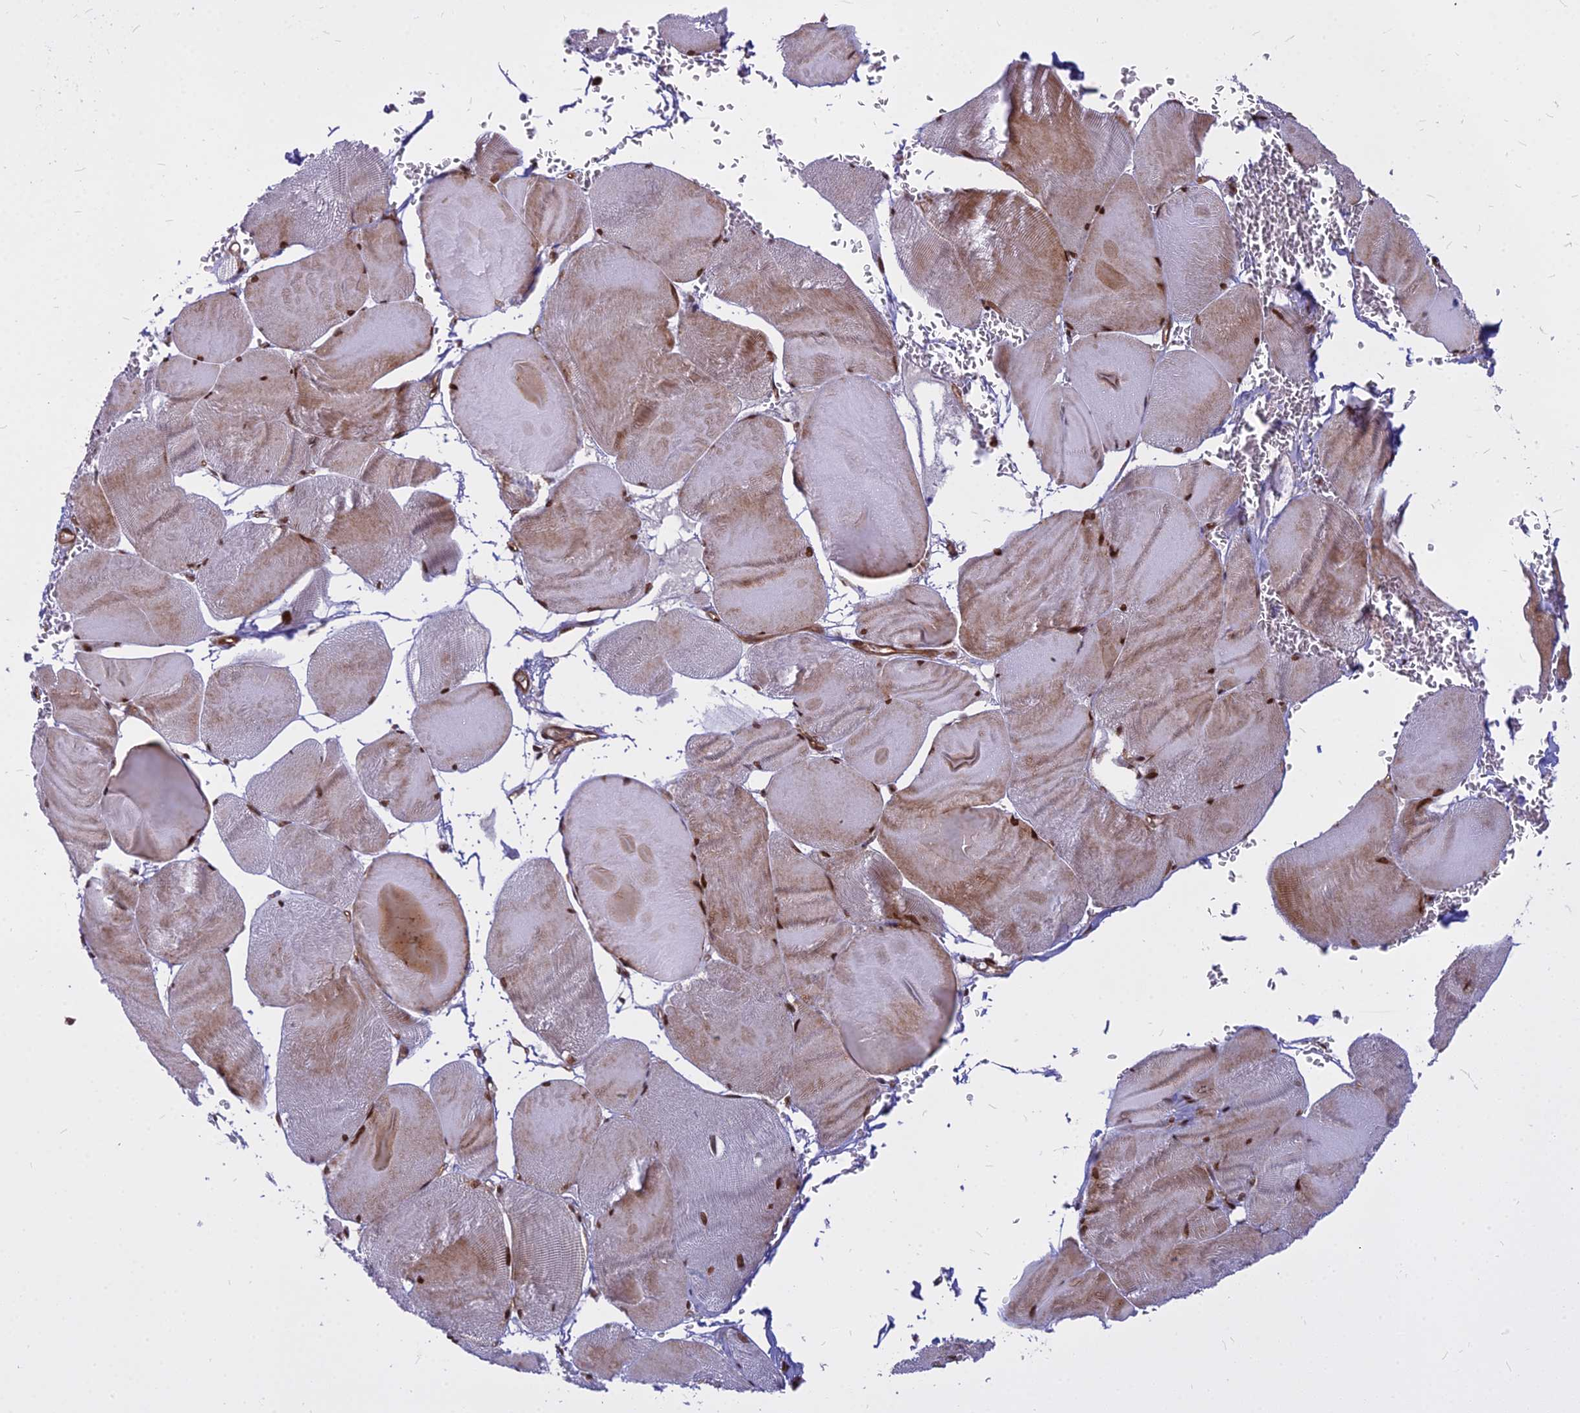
{"staining": {"intensity": "moderate", "quantity": ">75%", "location": "cytoplasmic/membranous,nuclear"}, "tissue": "skeletal muscle", "cell_type": "Myocytes", "image_type": "normal", "snomed": [{"axis": "morphology", "description": "Normal tissue, NOS"}, {"axis": "morphology", "description": "Basal cell carcinoma"}, {"axis": "topography", "description": "Skeletal muscle"}], "caption": "Protein expression analysis of normal skeletal muscle shows moderate cytoplasmic/membranous,nuclear positivity in about >75% of myocytes. The protein is stained brown, and the nuclei are stained in blue (DAB IHC with brightfield microscopy, high magnification).", "gene": "ALG10B", "patient": {"sex": "female", "age": 64}}